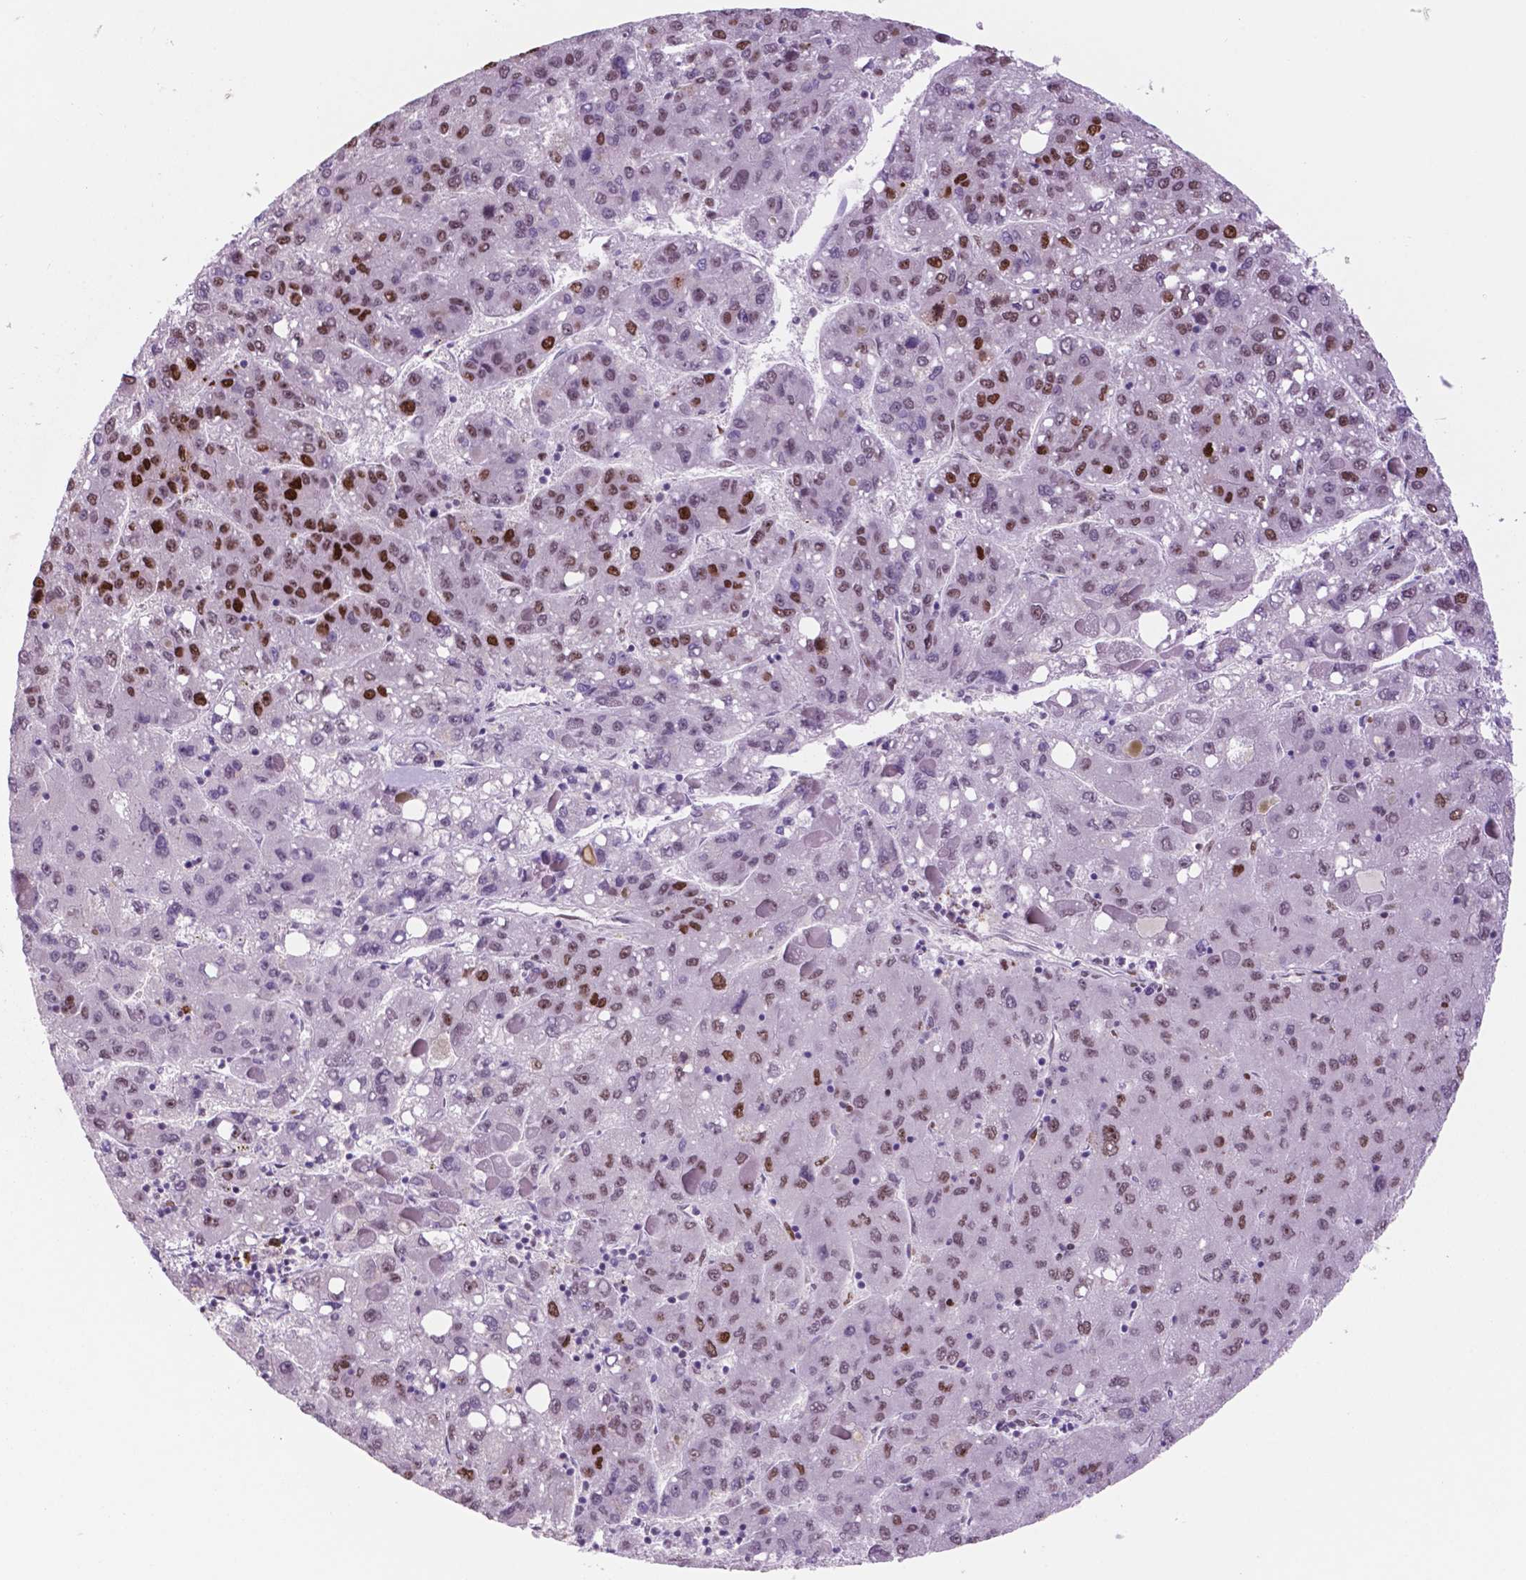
{"staining": {"intensity": "strong", "quantity": "<25%", "location": "nuclear"}, "tissue": "liver cancer", "cell_type": "Tumor cells", "image_type": "cancer", "snomed": [{"axis": "morphology", "description": "Carcinoma, Hepatocellular, NOS"}, {"axis": "topography", "description": "Liver"}], "caption": "The micrograph demonstrates a brown stain indicating the presence of a protein in the nuclear of tumor cells in hepatocellular carcinoma (liver).", "gene": "MSH6", "patient": {"sex": "female", "age": 82}}